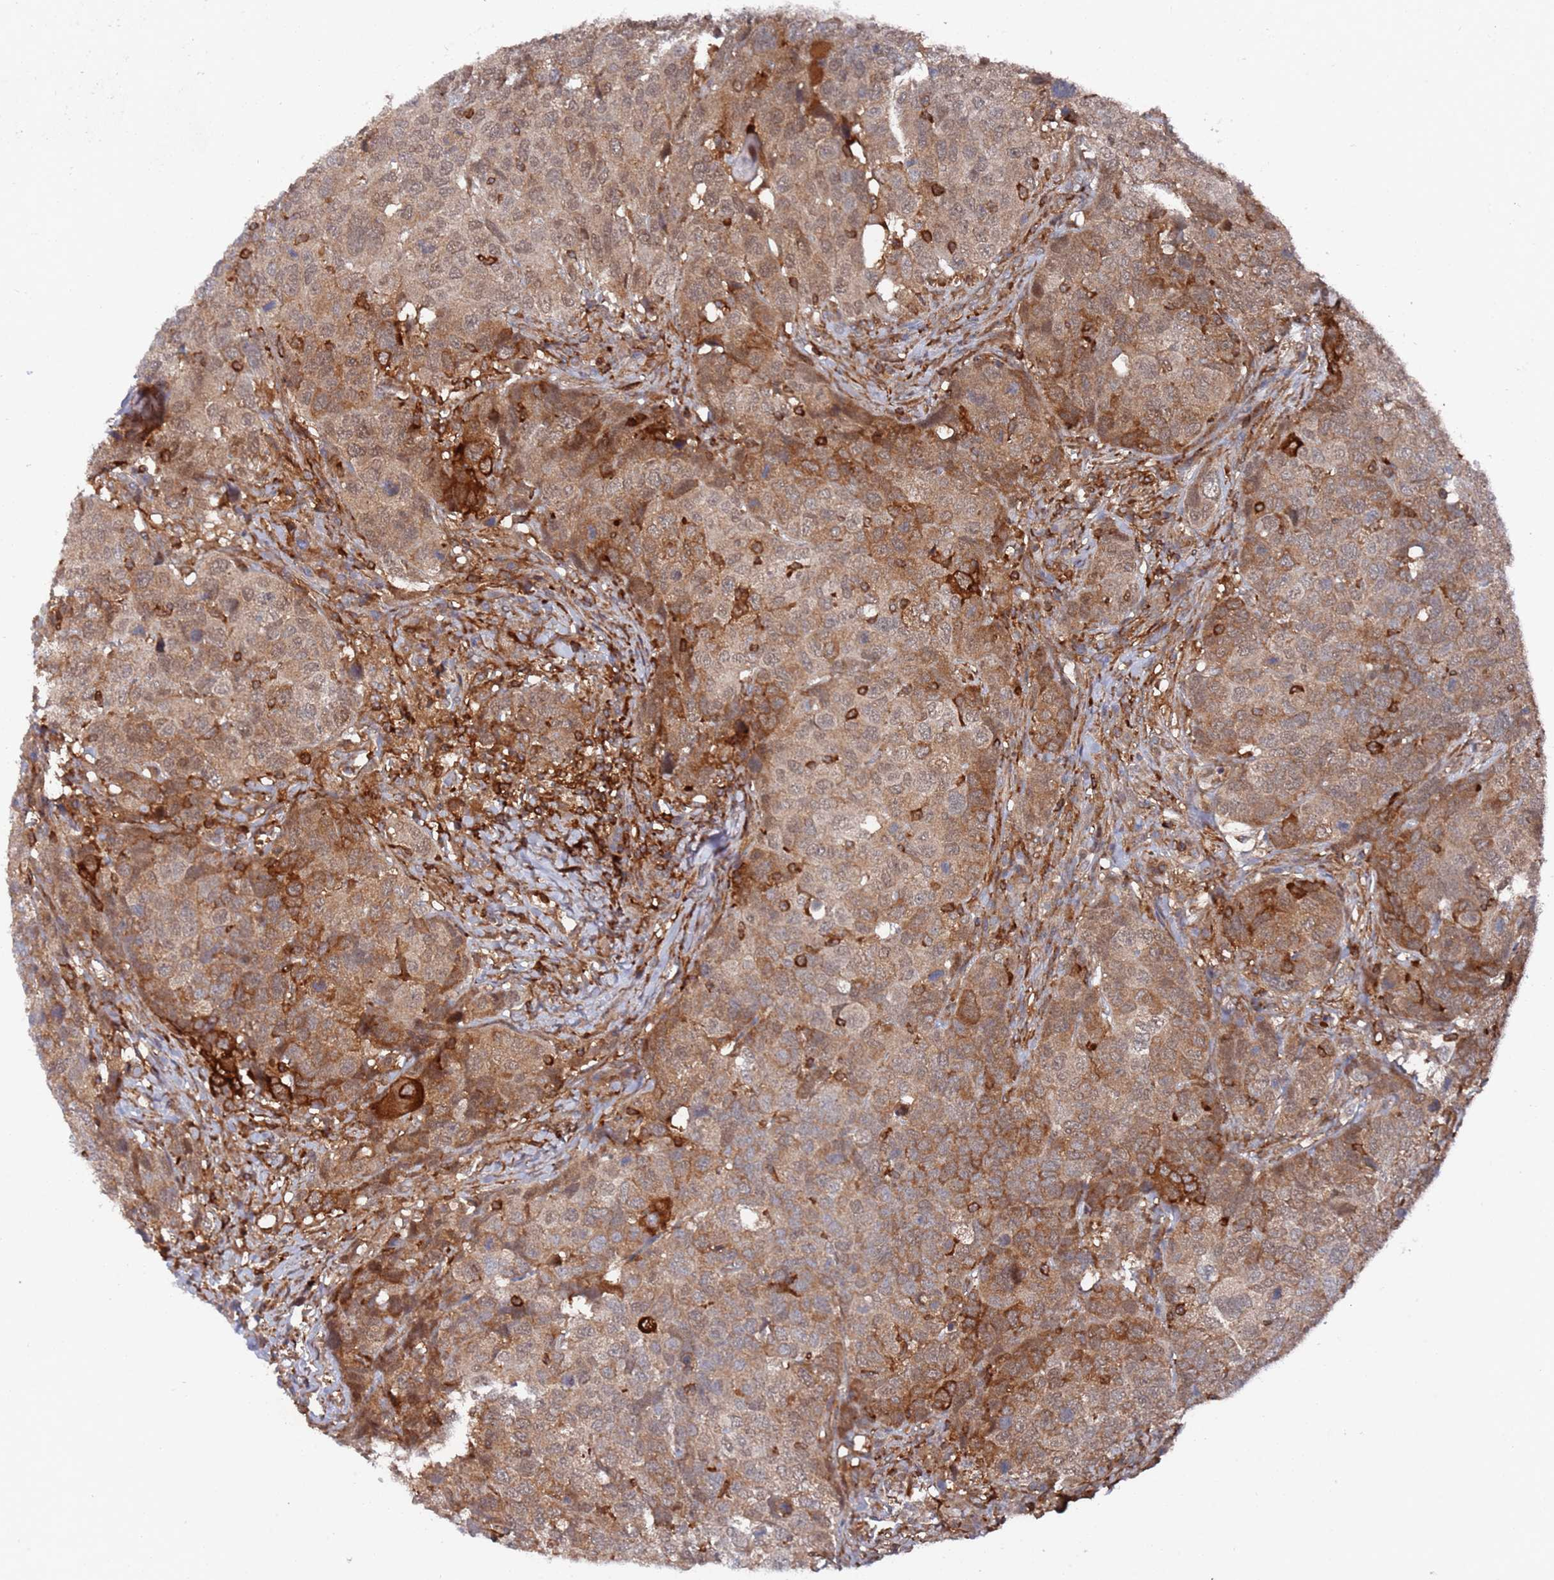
{"staining": {"intensity": "moderate", "quantity": ">75%", "location": "cytoplasmic/membranous"}, "tissue": "head and neck cancer", "cell_type": "Tumor cells", "image_type": "cancer", "snomed": [{"axis": "morphology", "description": "Squamous cell carcinoma, NOS"}, {"axis": "topography", "description": "Head-Neck"}], "caption": "Tumor cells demonstrate moderate cytoplasmic/membranous expression in approximately >75% of cells in head and neck squamous cell carcinoma.", "gene": "DDX60", "patient": {"sex": "male", "age": 66}}